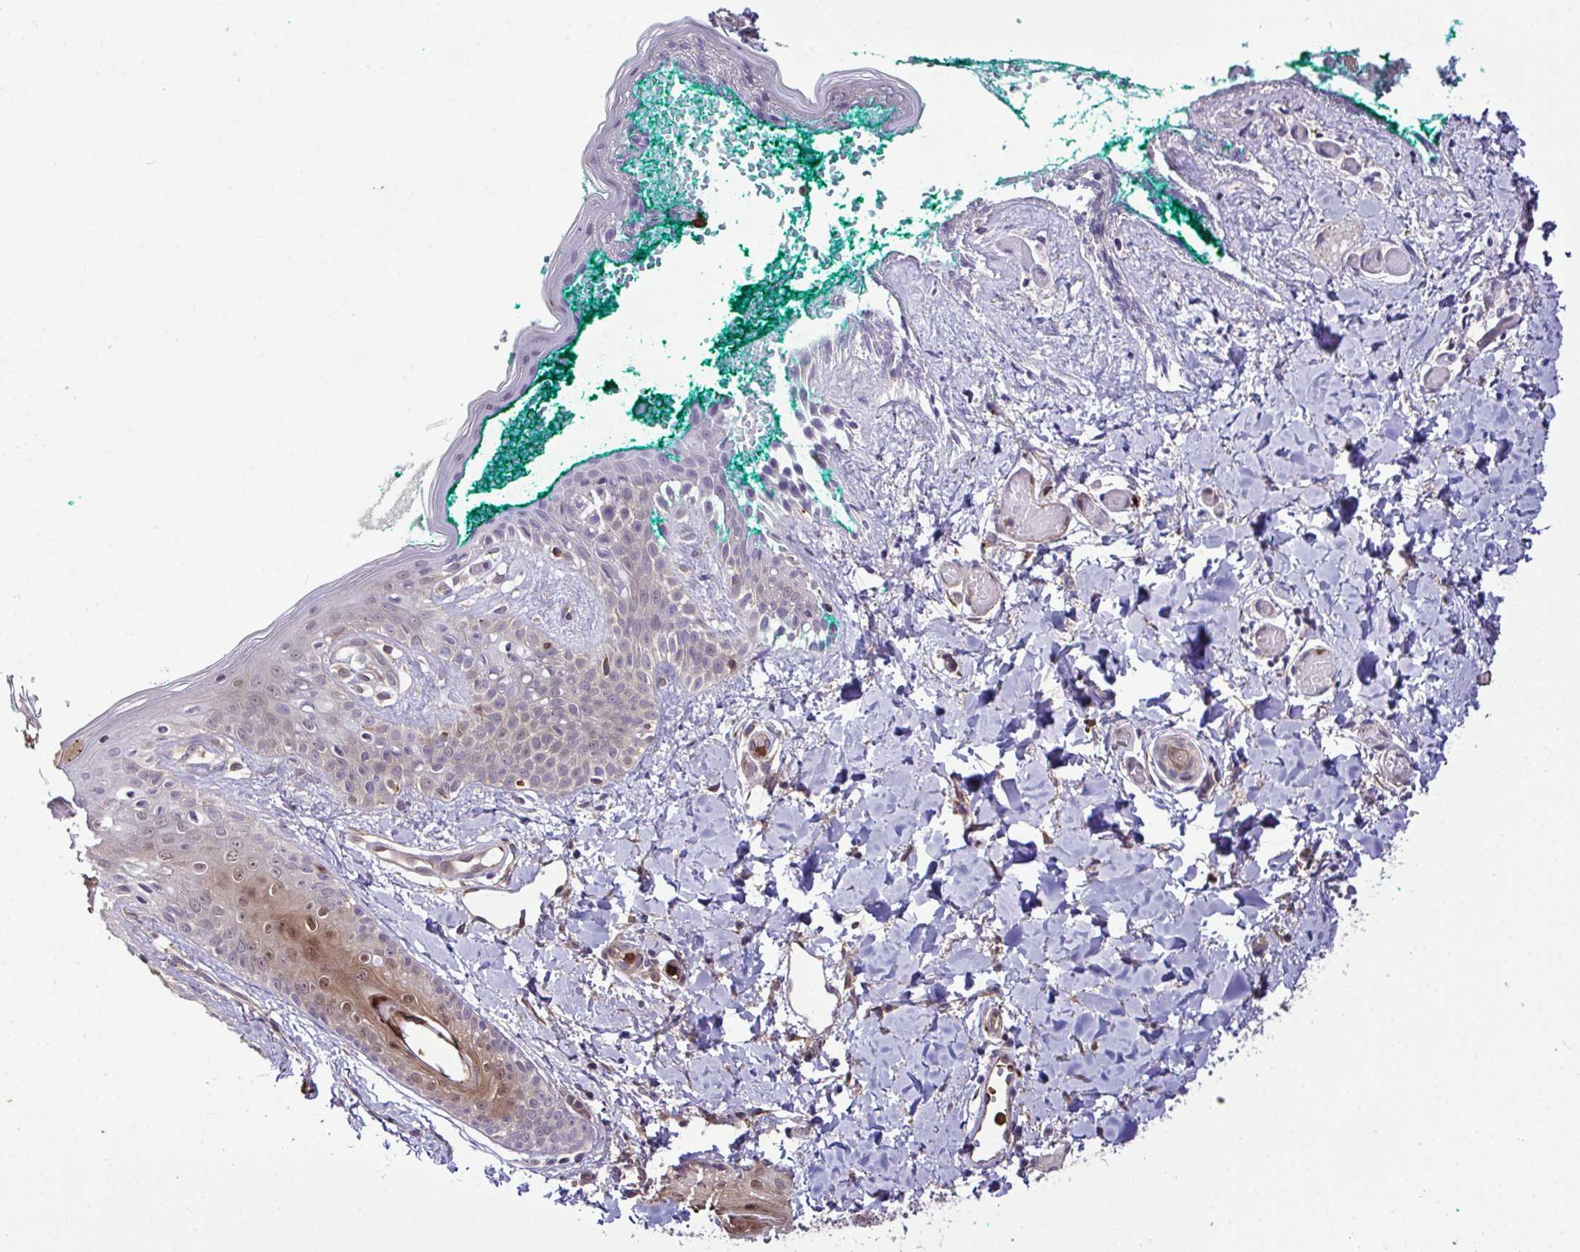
{"staining": {"intensity": "moderate", "quantity": "25%-75%", "location": "cytoplasmic/membranous"}, "tissue": "skin", "cell_type": "Fibroblasts", "image_type": "normal", "snomed": [{"axis": "morphology", "description": "Normal tissue, NOS"}, {"axis": "topography", "description": "Skin"}], "caption": "Fibroblasts show medium levels of moderate cytoplasmic/membranous expression in about 25%-75% of cells in unremarkable skin.", "gene": "CMPK1", "patient": {"sex": "male", "age": 16}}